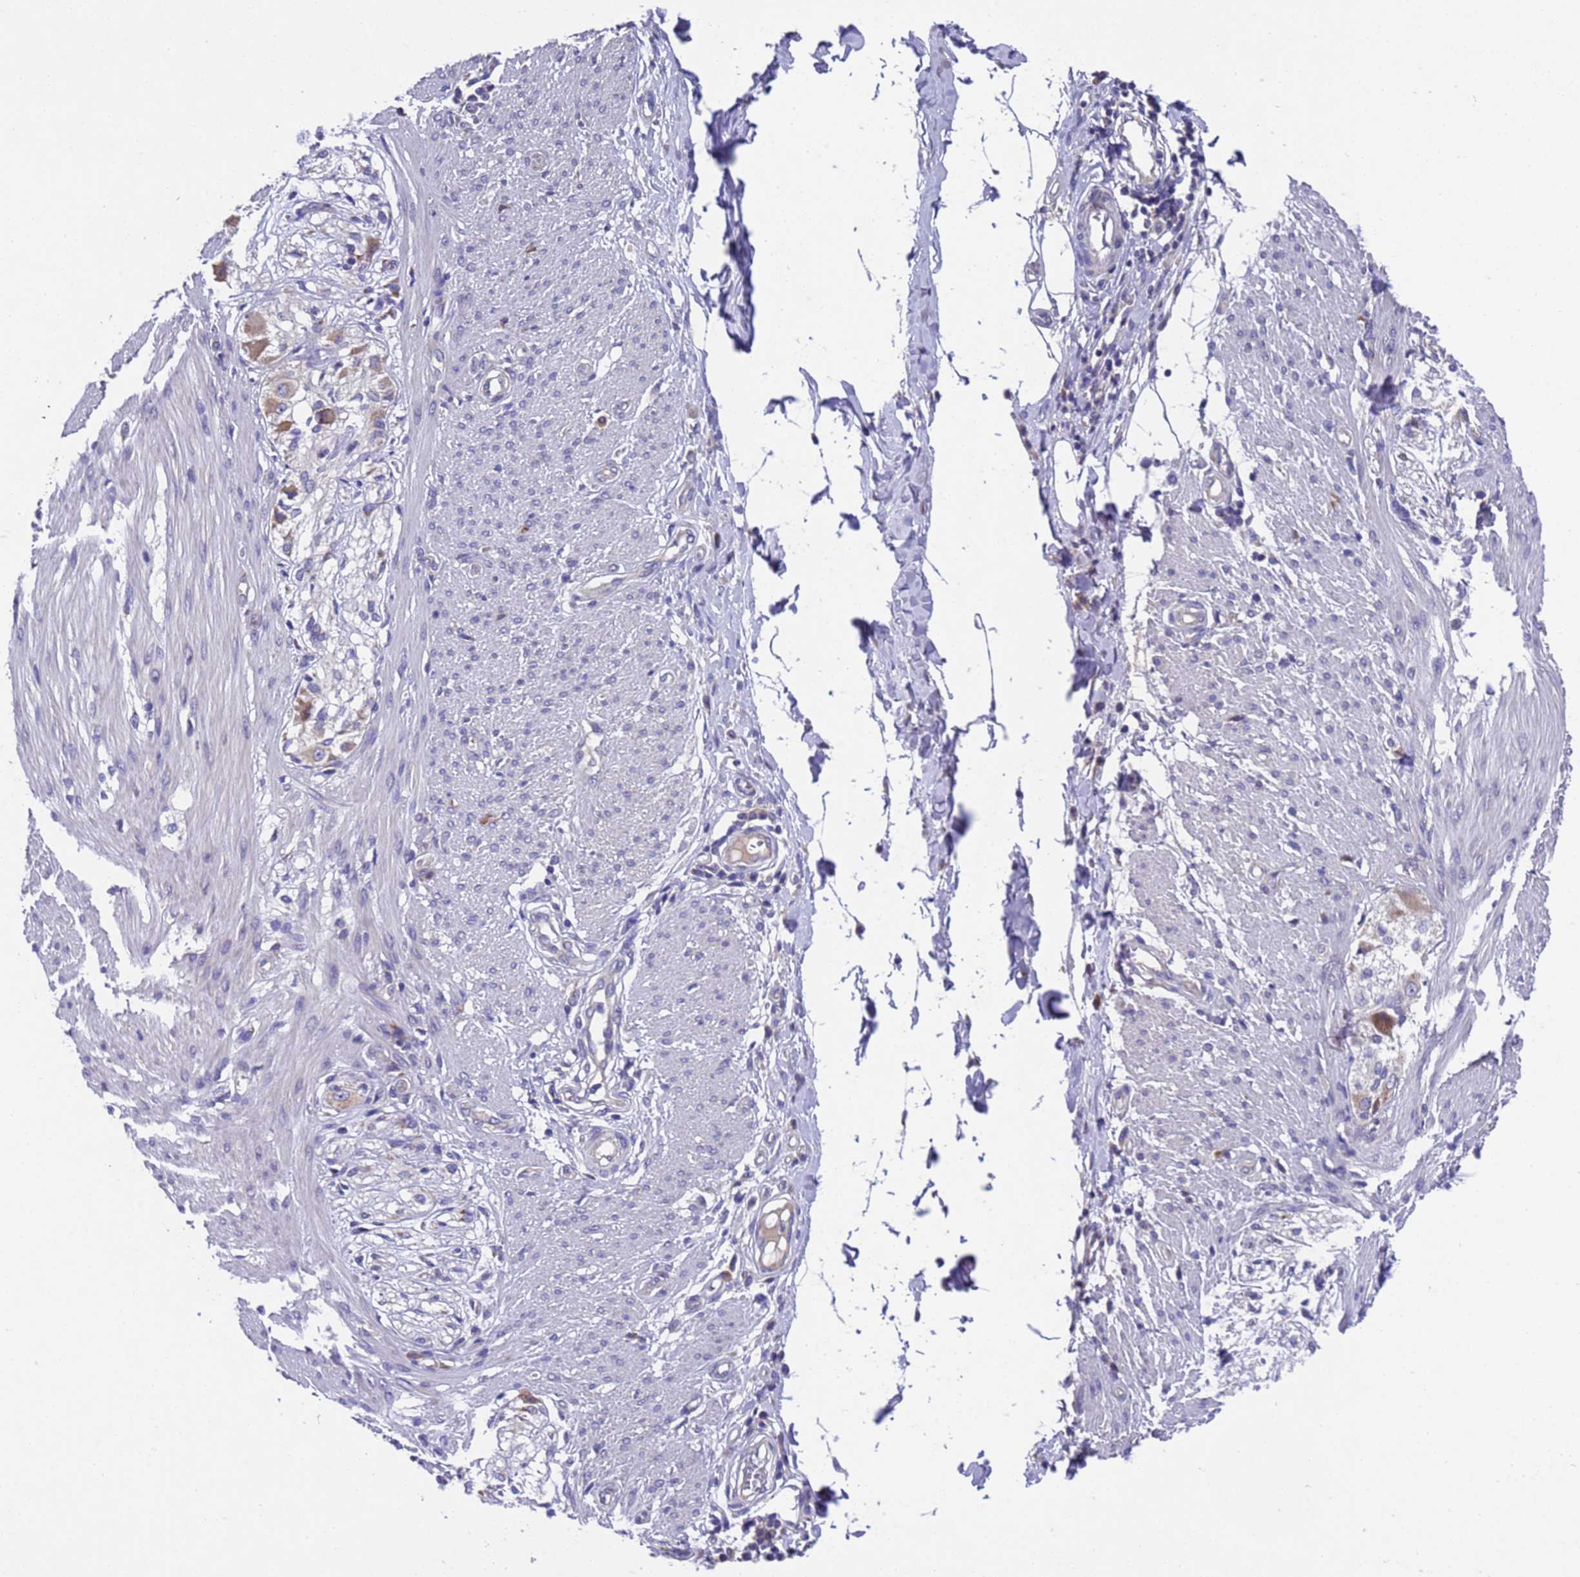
{"staining": {"intensity": "negative", "quantity": "none", "location": "none"}, "tissue": "smooth muscle", "cell_type": "Smooth muscle cells", "image_type": "normal", "snomed": [{"axis": "morphology", "description": "Normal tissue, NOS"}, {"axis": "morphology", "description": "Adenocarcinoma, NOS"}, {"axis": "topography", "description": "Colon"}, {"axis": "topography", "description": "Peripheral nerve tissue"}], "caption": "The photomicrograph reveals no significant staining in smooth muscle cells of smooth muscle. (DAB (3,3'-diaminobenzidine) immunohistochemistry visualized using brightfield microscopy, high magnification).", "gene": "DCAF12L1", "patient": {"sex": "male", "age": 14}}